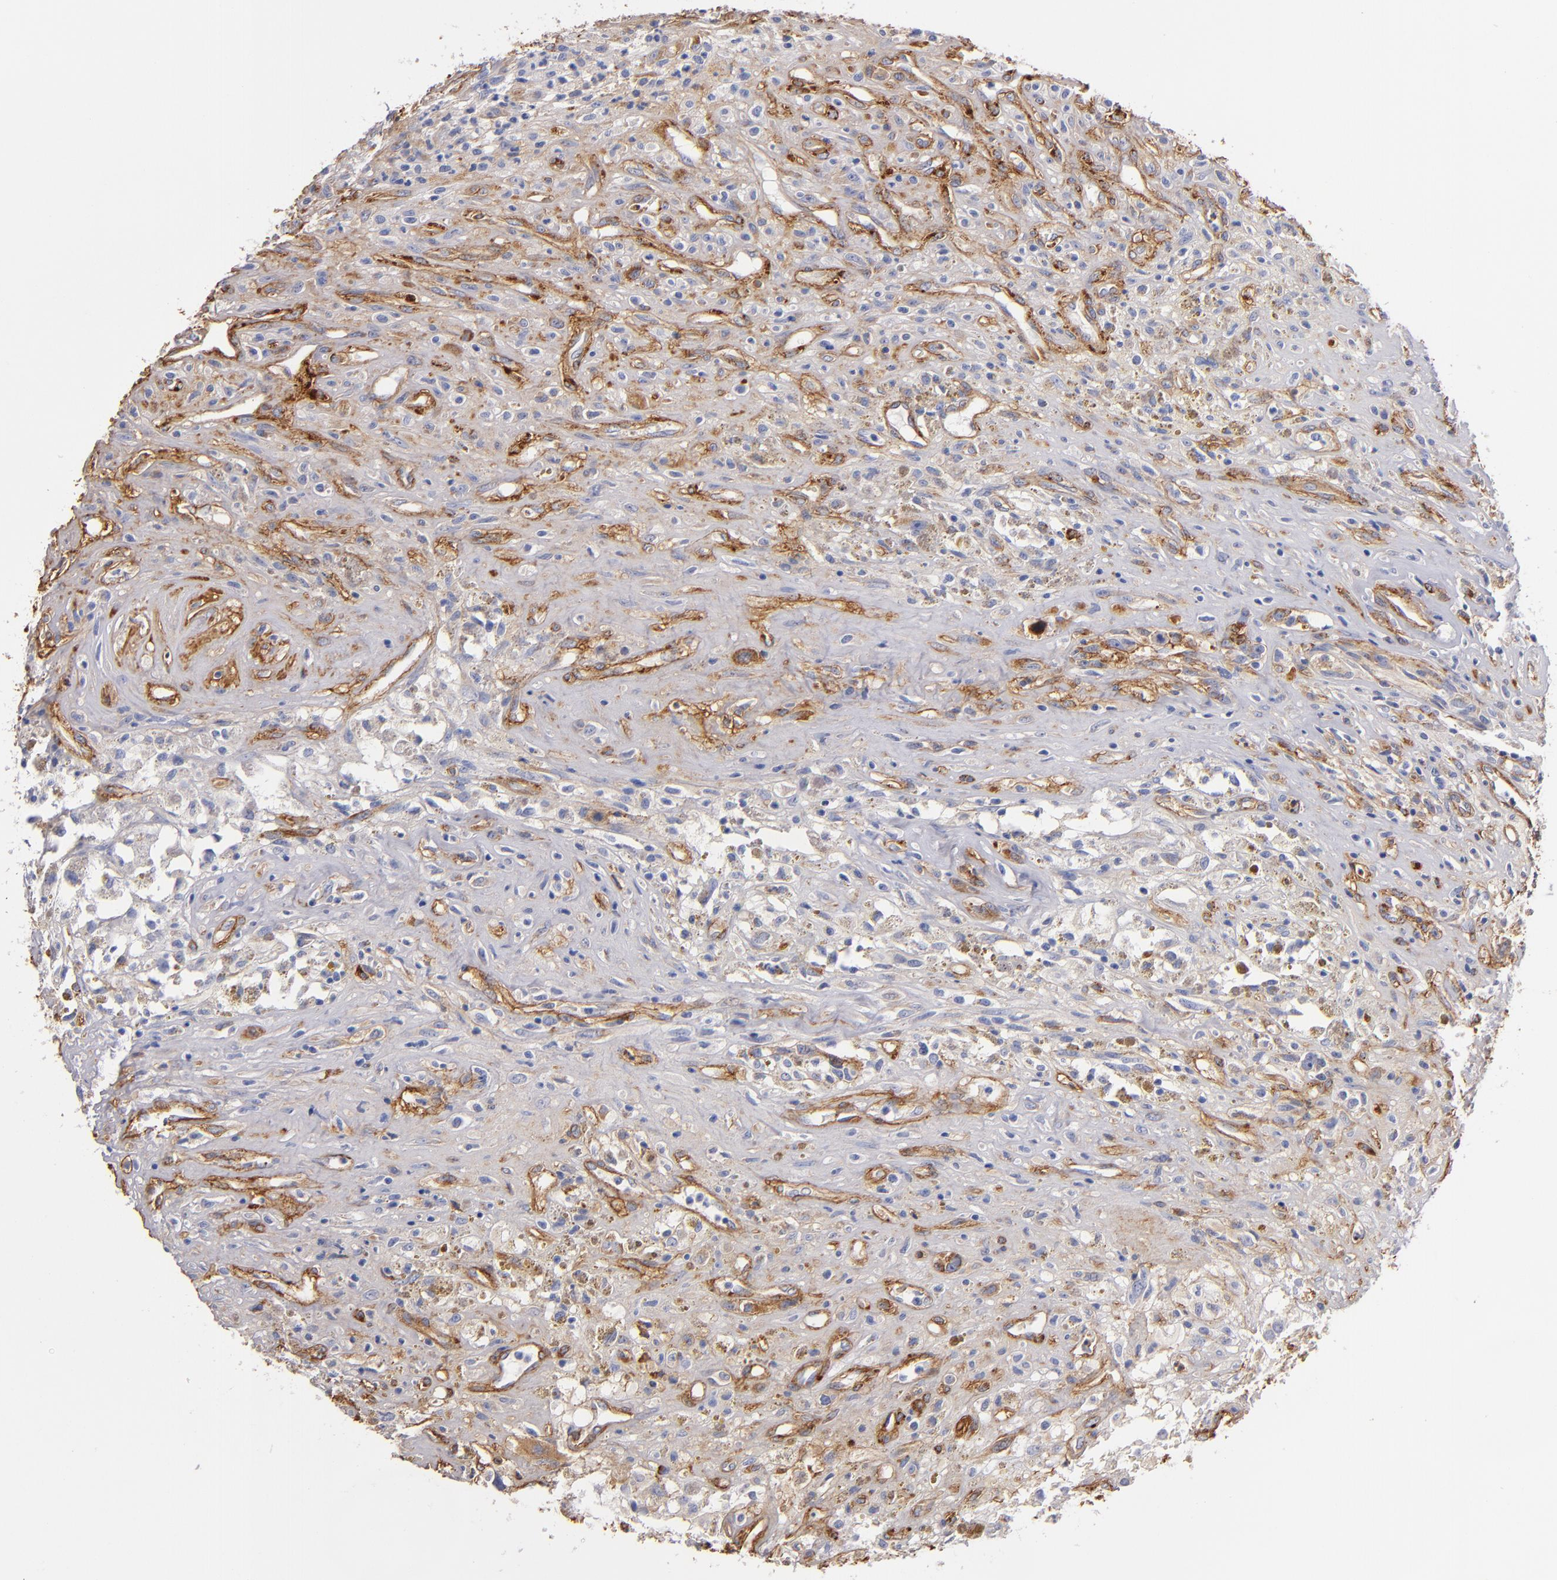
{"staining": {"intensity": "weak", "quantity": "<25%", "location": "cytoplasmic/membranous"}, "tissue": "glioma", "cell_type": "Tumor cells", "image_type": "cancer", "snomed": [{"axis": "morphology", "description": "Glioma, malignant, High grade"}, {"axis": "topography", "description": "Brain"}], "caption": "A histopathology image of human glioma is negative for staining in tumor cells. The staining was performed using DAB (3,3'-diaminobenzidine) to visualize the protein expression in brown, while the nuclei were stained in blue with hematoxylin (Magnification: 20x).", "gene": "LAMC1", "patient": {"sex": "male", "age": 66}}